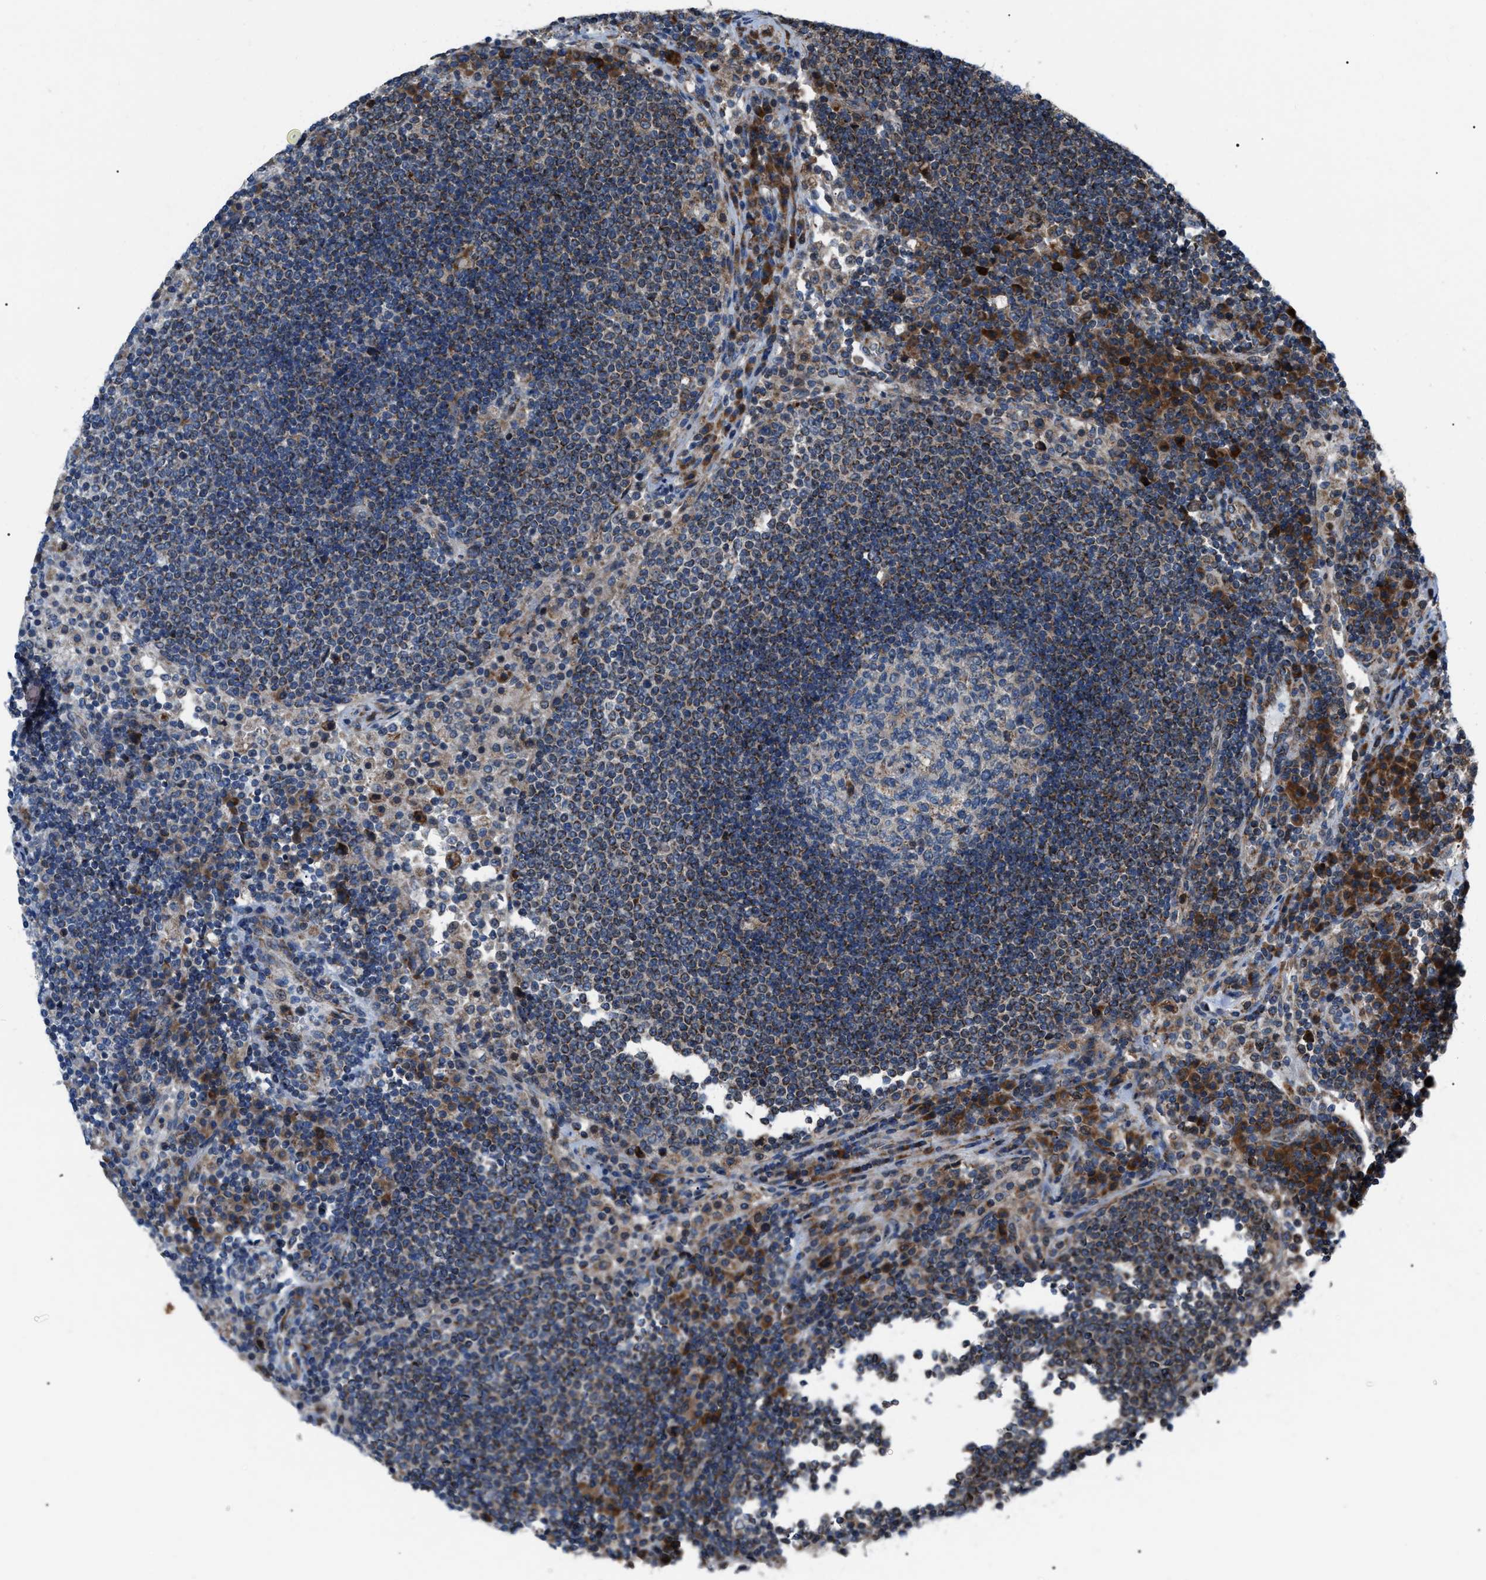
{"staining": {"intensity": "negative", "quantity": "none", "location": "none"}, "tissue": "lymph node", "cell_type": "Germinal center cells", "image_type": "normal", "snomed": [{"axis": "morphology", "description": "Normal tissue, NOS"}, {"axis": "topography", "description": "Lymph node"}], "caption": "IHC micrograph of benign lymph node stained for a protein (brown), which shows no staining in germinal center cells. Nuclei are stained in blue.", "gene": "AGO2", "patient": {"sex": "female", "age": 53}}